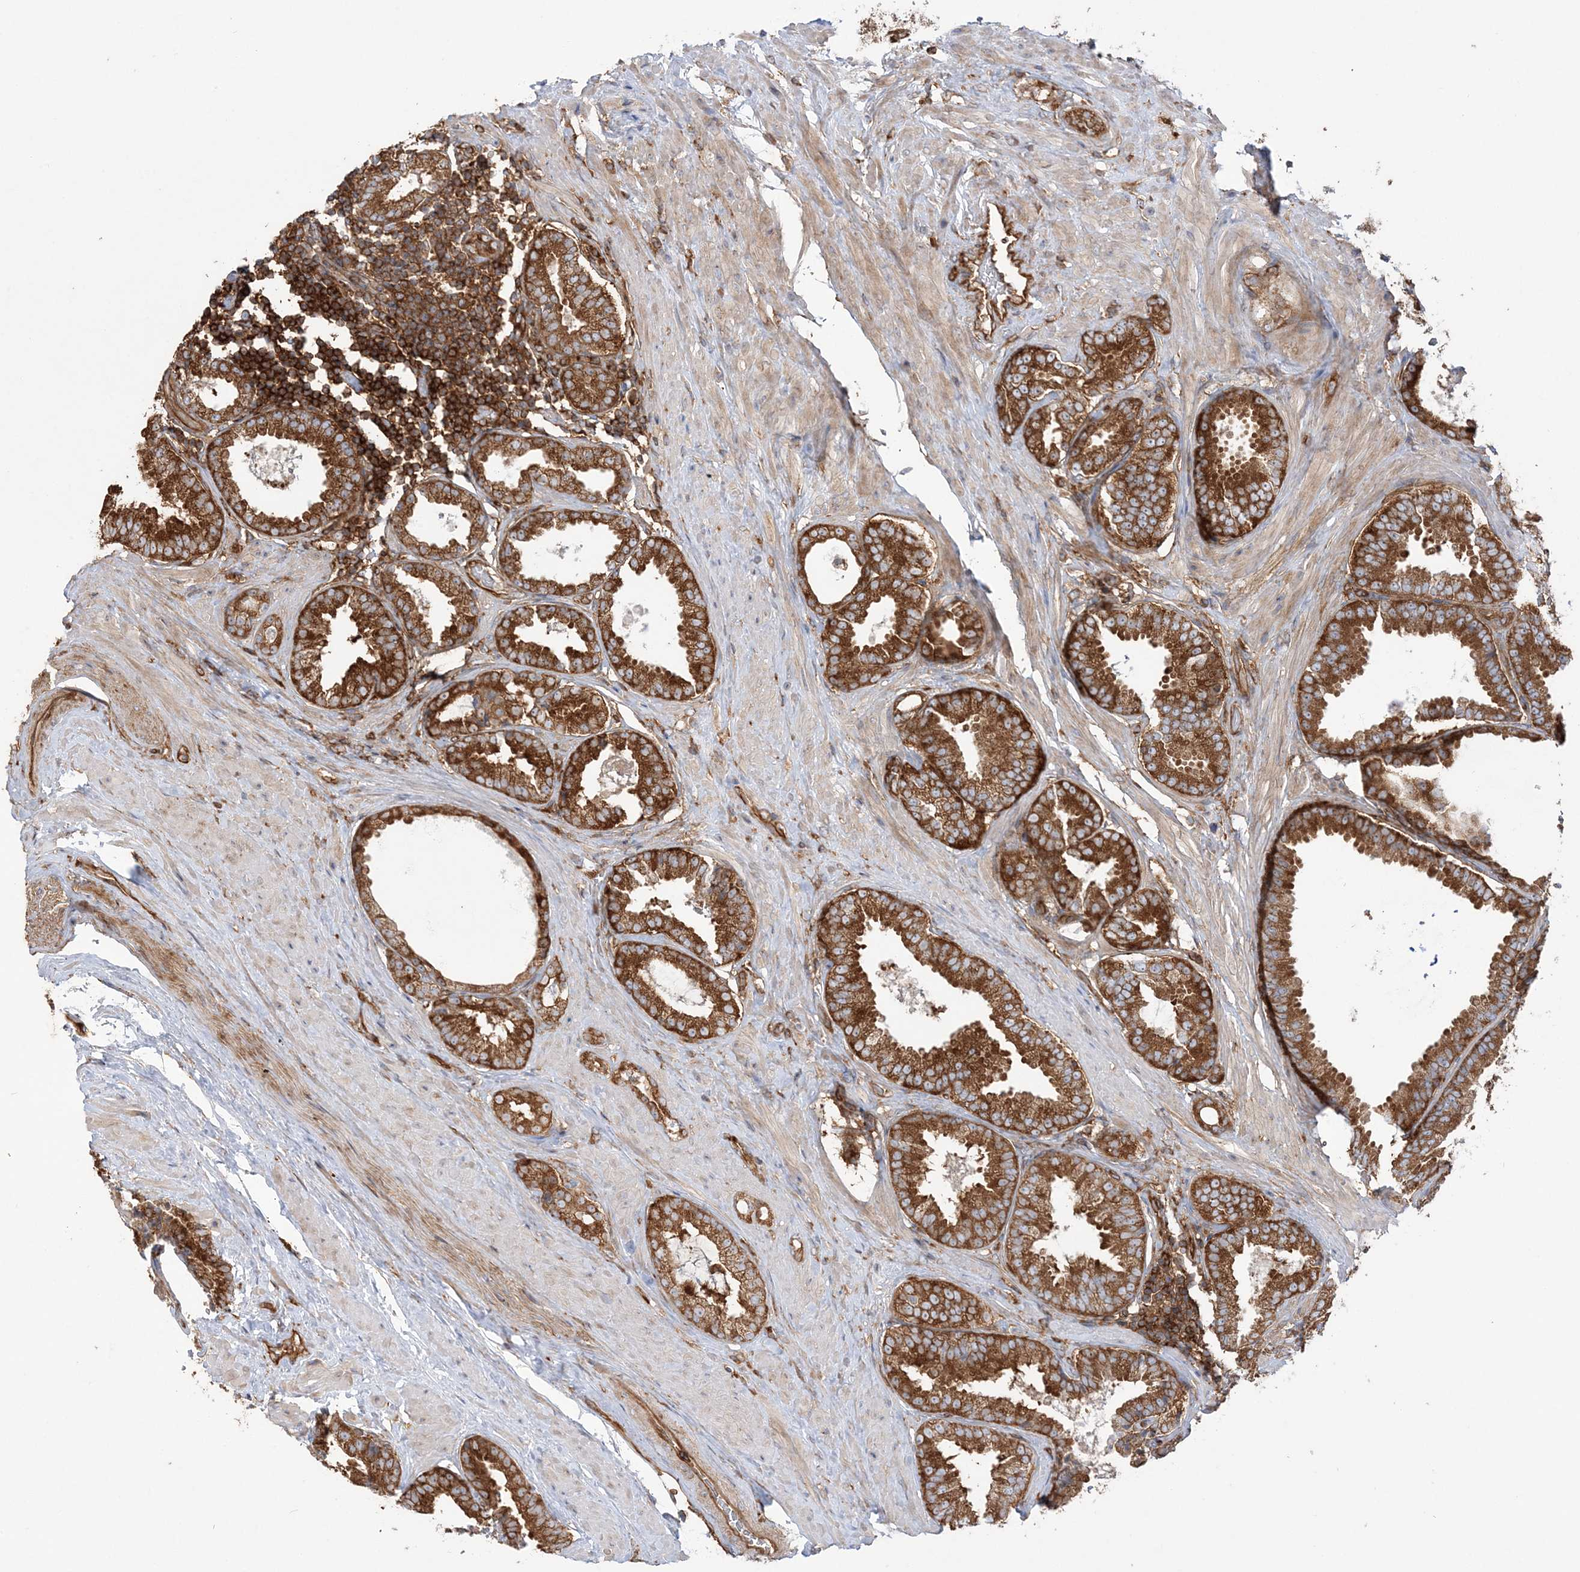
{"staining": {"intensity": "strong", "quantity": ">75%", "location": "cytoplasmic/membranous"}, "tissue": "prostate cancer", "cell_type": "Tumor cells", "image_type": "cancer", "snomed": [{"axis": "morphology", "description": "Normal tissue, NOS"}, {"axis": "morphology", "description": "Adenocarcinoma, Low grade"}, {"axis": "topography", "description": "Prostate"}, {"axis": "topography", "description": "Peripheral nerve tissue"}], "caption": "Immunohistochemical staining of prostate cancer exhibits strong cytoplasmic/membranous protein expression in about >75% of tumor cells.", "gene": "TBC1D5", "patient": {"sex": "male", "age": 71}}